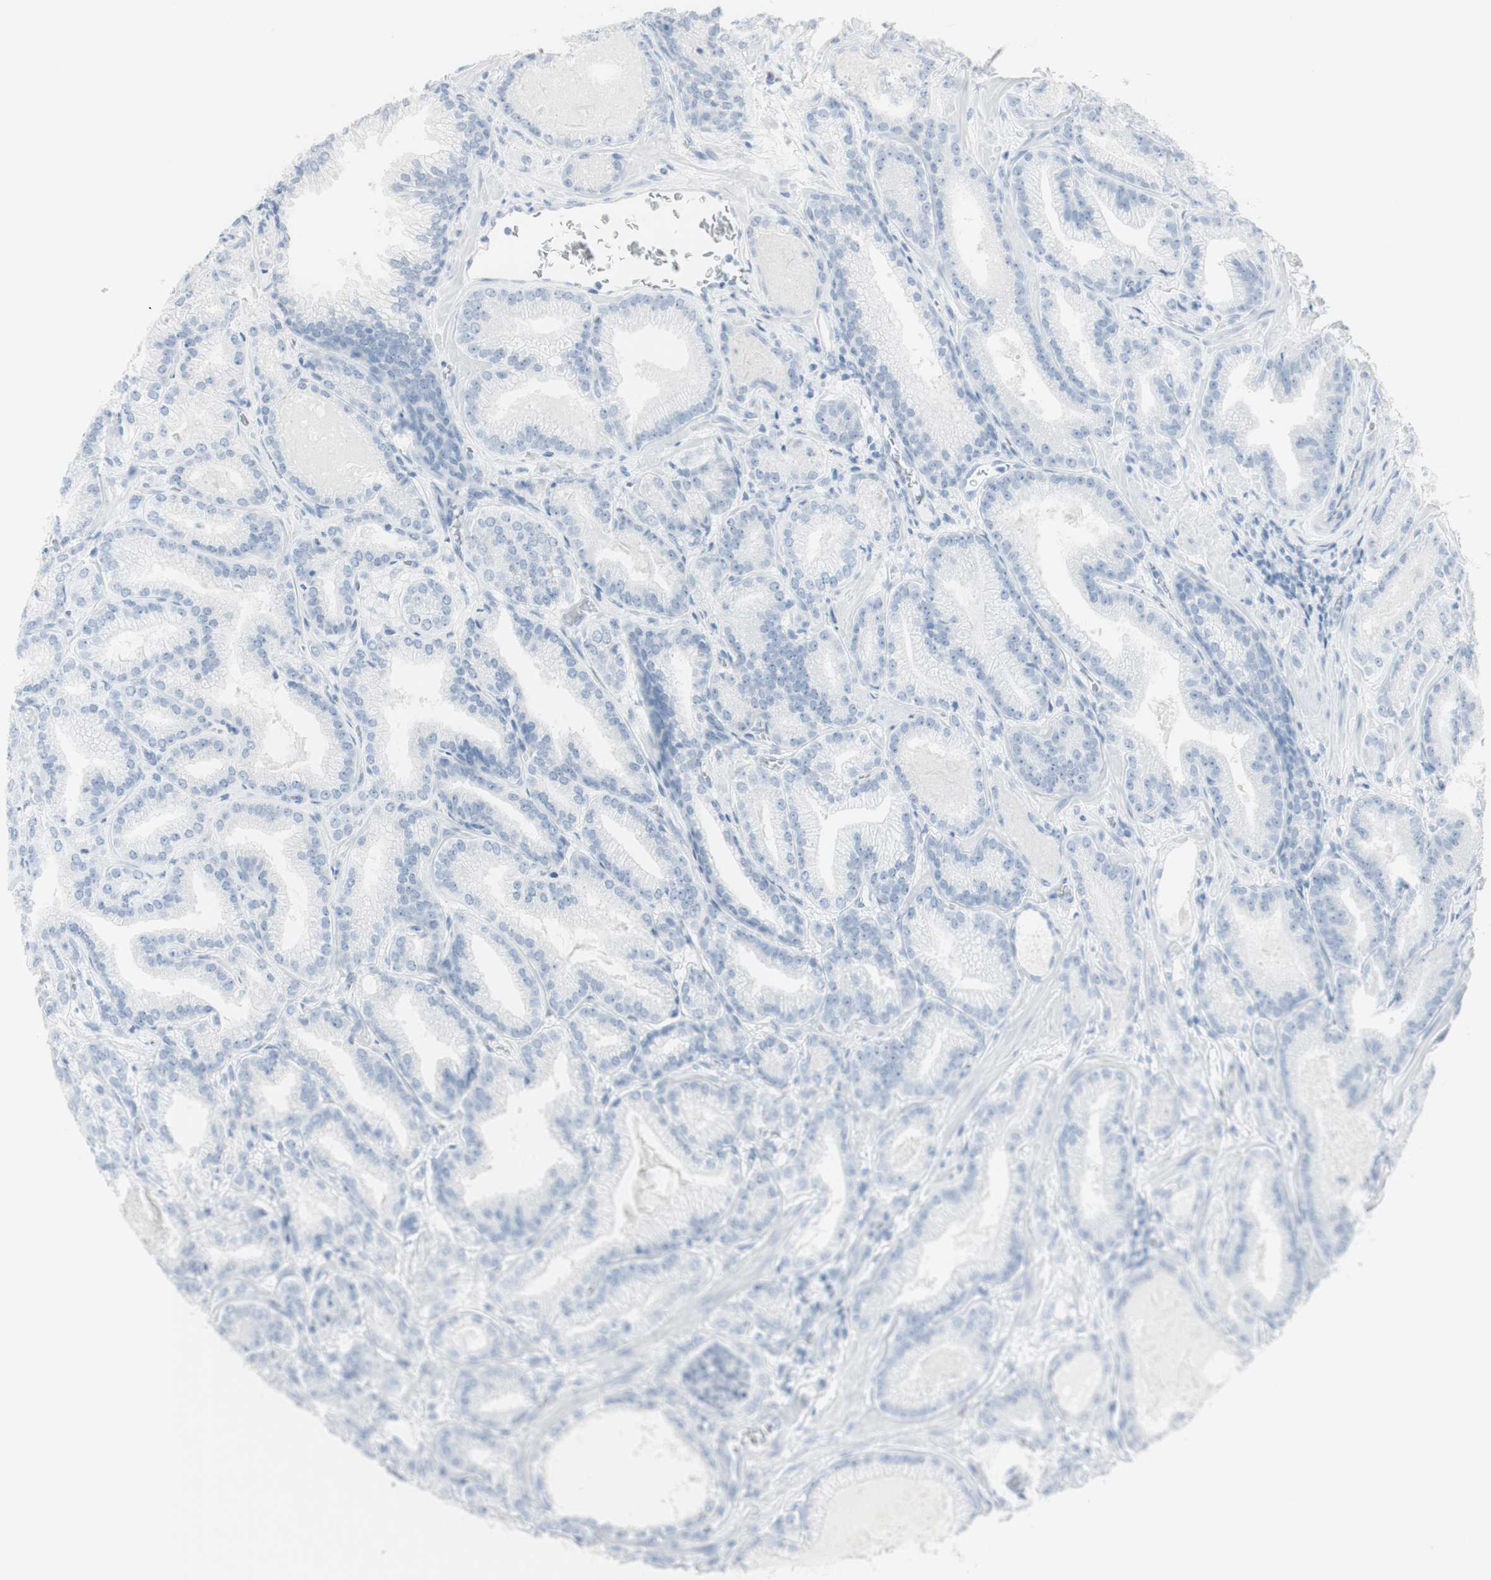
{"staining": {"intensity": "negative", "quantity": "none", "location": "none"}, "tissue": "prostate cancer", "cell_type": "Tumor cells", "image_type": "cancer", "snomed": [{"axis": "morphology", "description": "Adenocarcinoma, Low grade"}, {"axis": "topography", "description": "Prostate"}], "caption": "Prostate cancer (low-grade adenocarcinoma) was stained to show a protein in brown. There is no significant positivity in tumor cells. (Brightfield microscopy of DAB immunohistochemistry (IHC) at high magnification).", "gene": "NAPSA", "patient": {"sex": "male", "age": 59}}